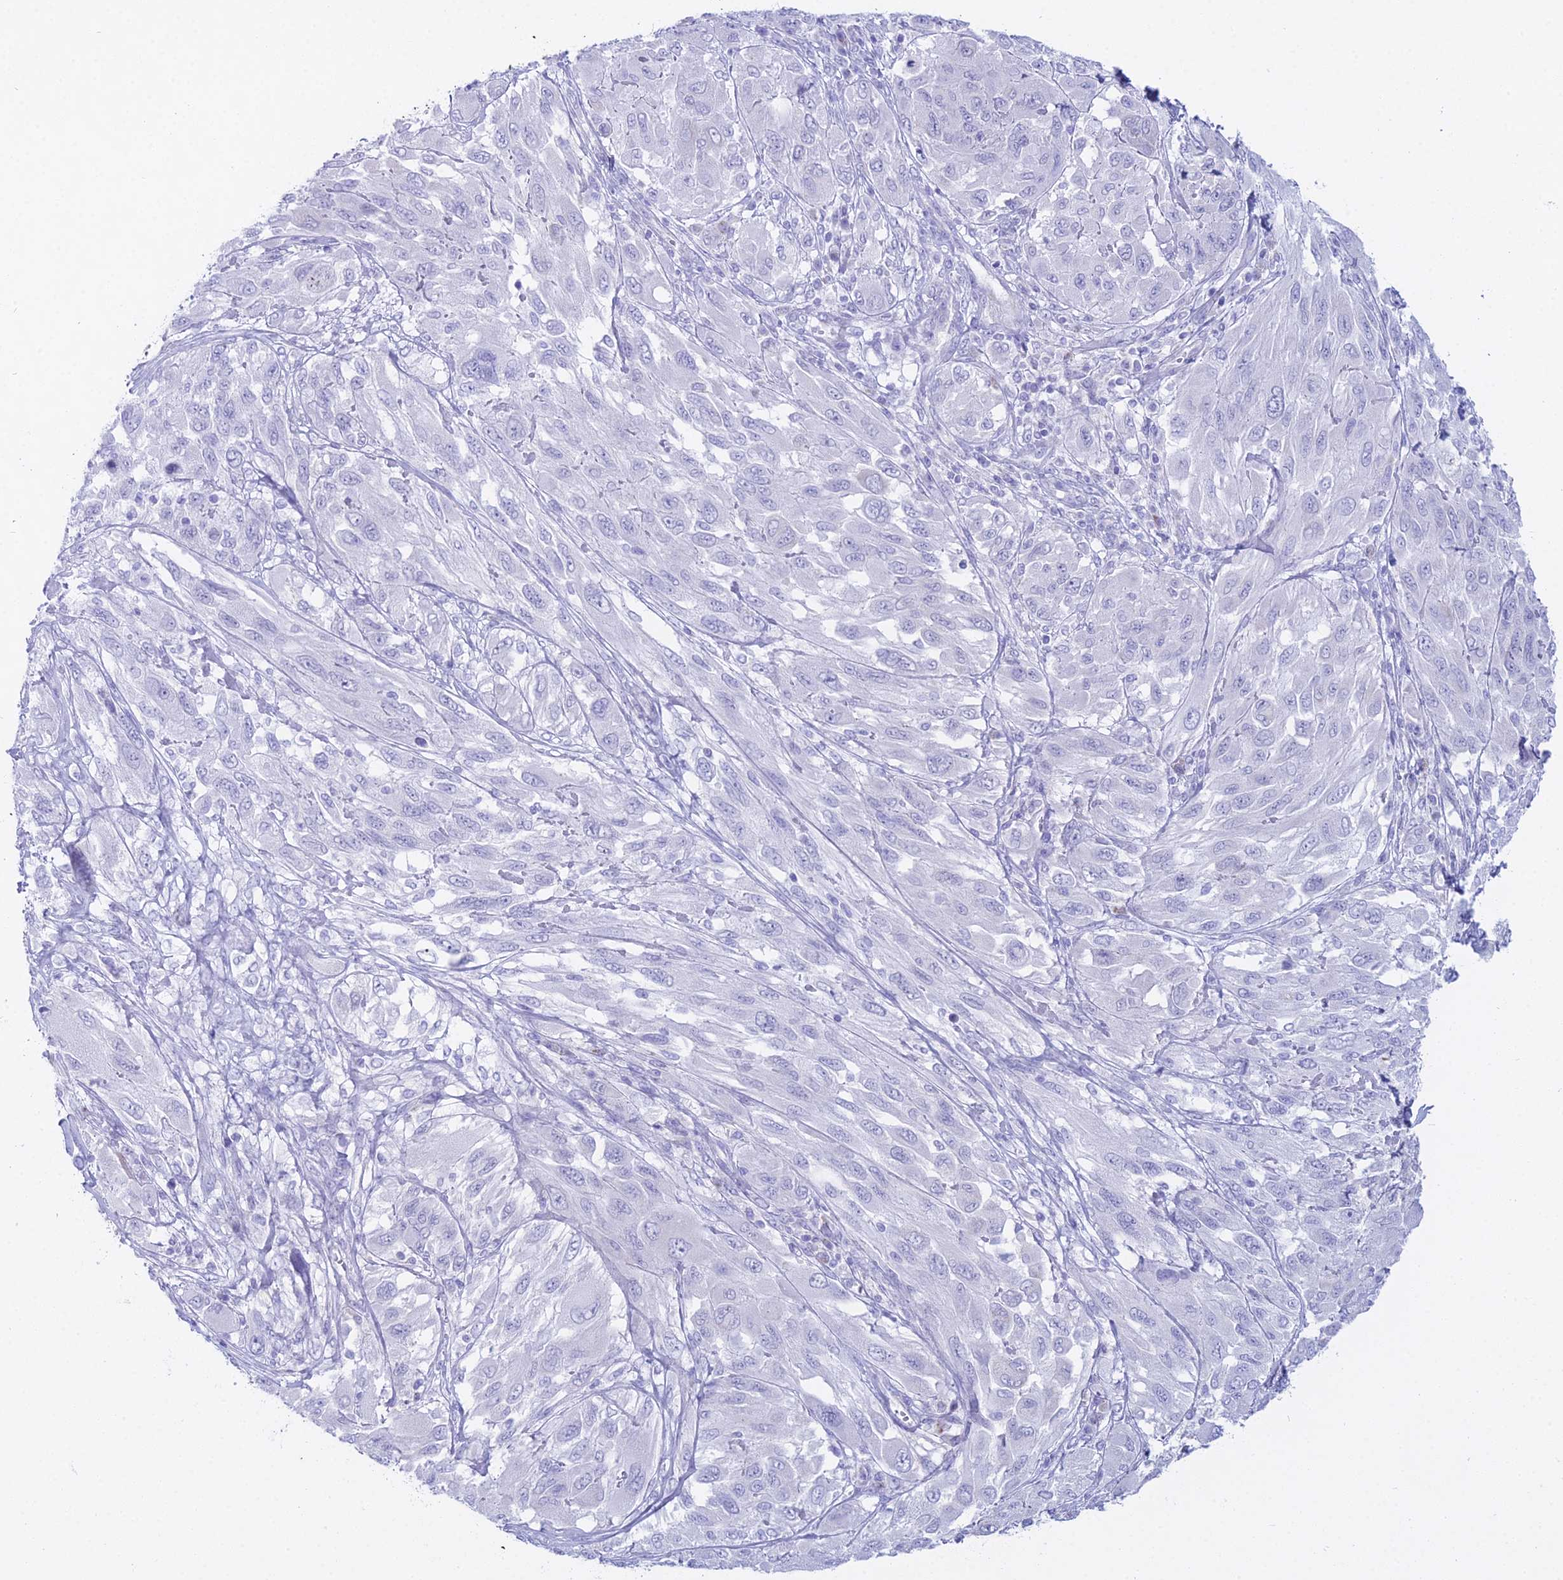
{"staining": {"intensity": "negative", "quantity": "none", "location": "none"}, "tissue": "melanoma", "cell_type": "Tumor cells", "image_type": "cancer", "snomed": [{"axis": "morphology", "description": "Malignant melanoma, NOS"}, {"axis": "topography", "description": "Skin"}], "caption": "High magnification brightfield microscopy of malignant melanoma stained with DAB (brown) and counterstained with hematoxylin (blue): tumor cells show no significant positivity.", "gene": "CGB2", "patient": {"sex": "female", "age": 91}}